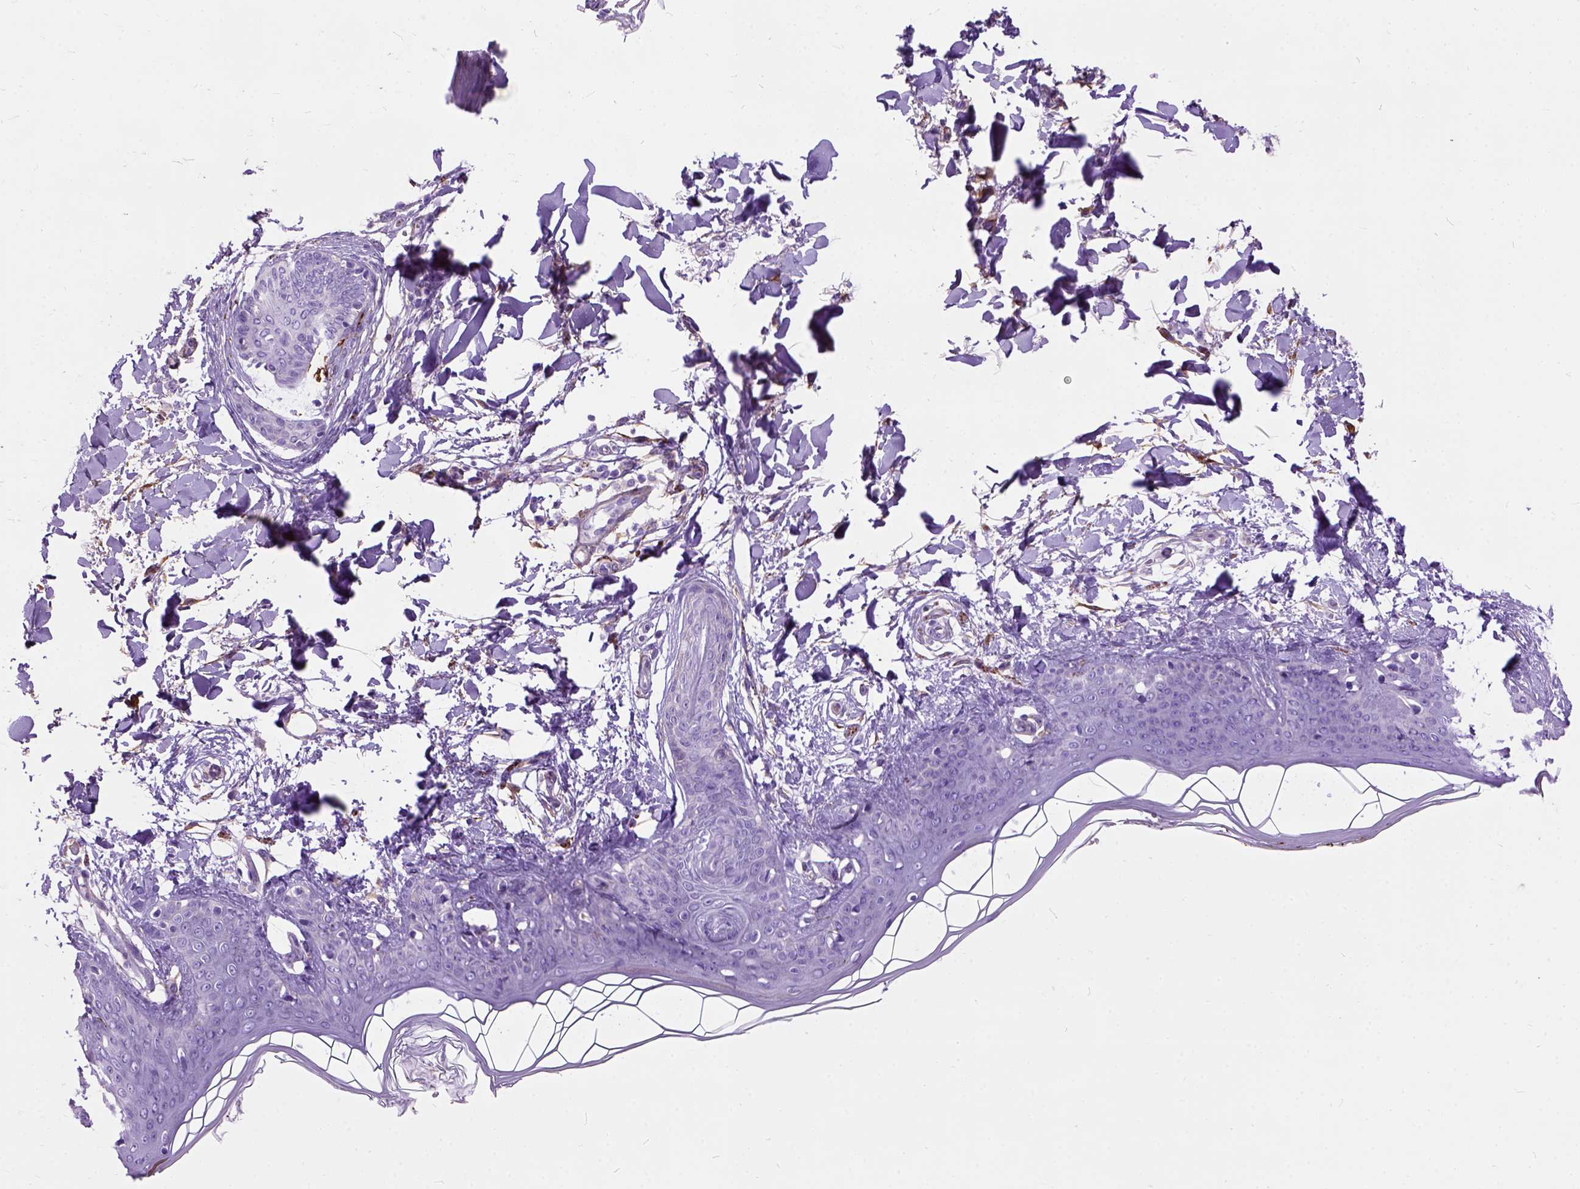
{"staining": {"intensity": "negative", "quantity": "none", "location": "none"}, "tissue": "skin", "cell_type": "Fibroblasts", "image_type": "normal", "snomed": [{"axis": "morphology", "description": "Normal tissue, NOS"}, {"axis": "topography", "description": "Skin"}], "caption": "The micrograph reveals no significant staining in fibroblasts of skin. (Brightfield microscopy of DAB (3,3'-diaminobenzidine) IHC at high magnification).", "gene": "MAPT", "patient": {"sex": "female", "age": 34}}